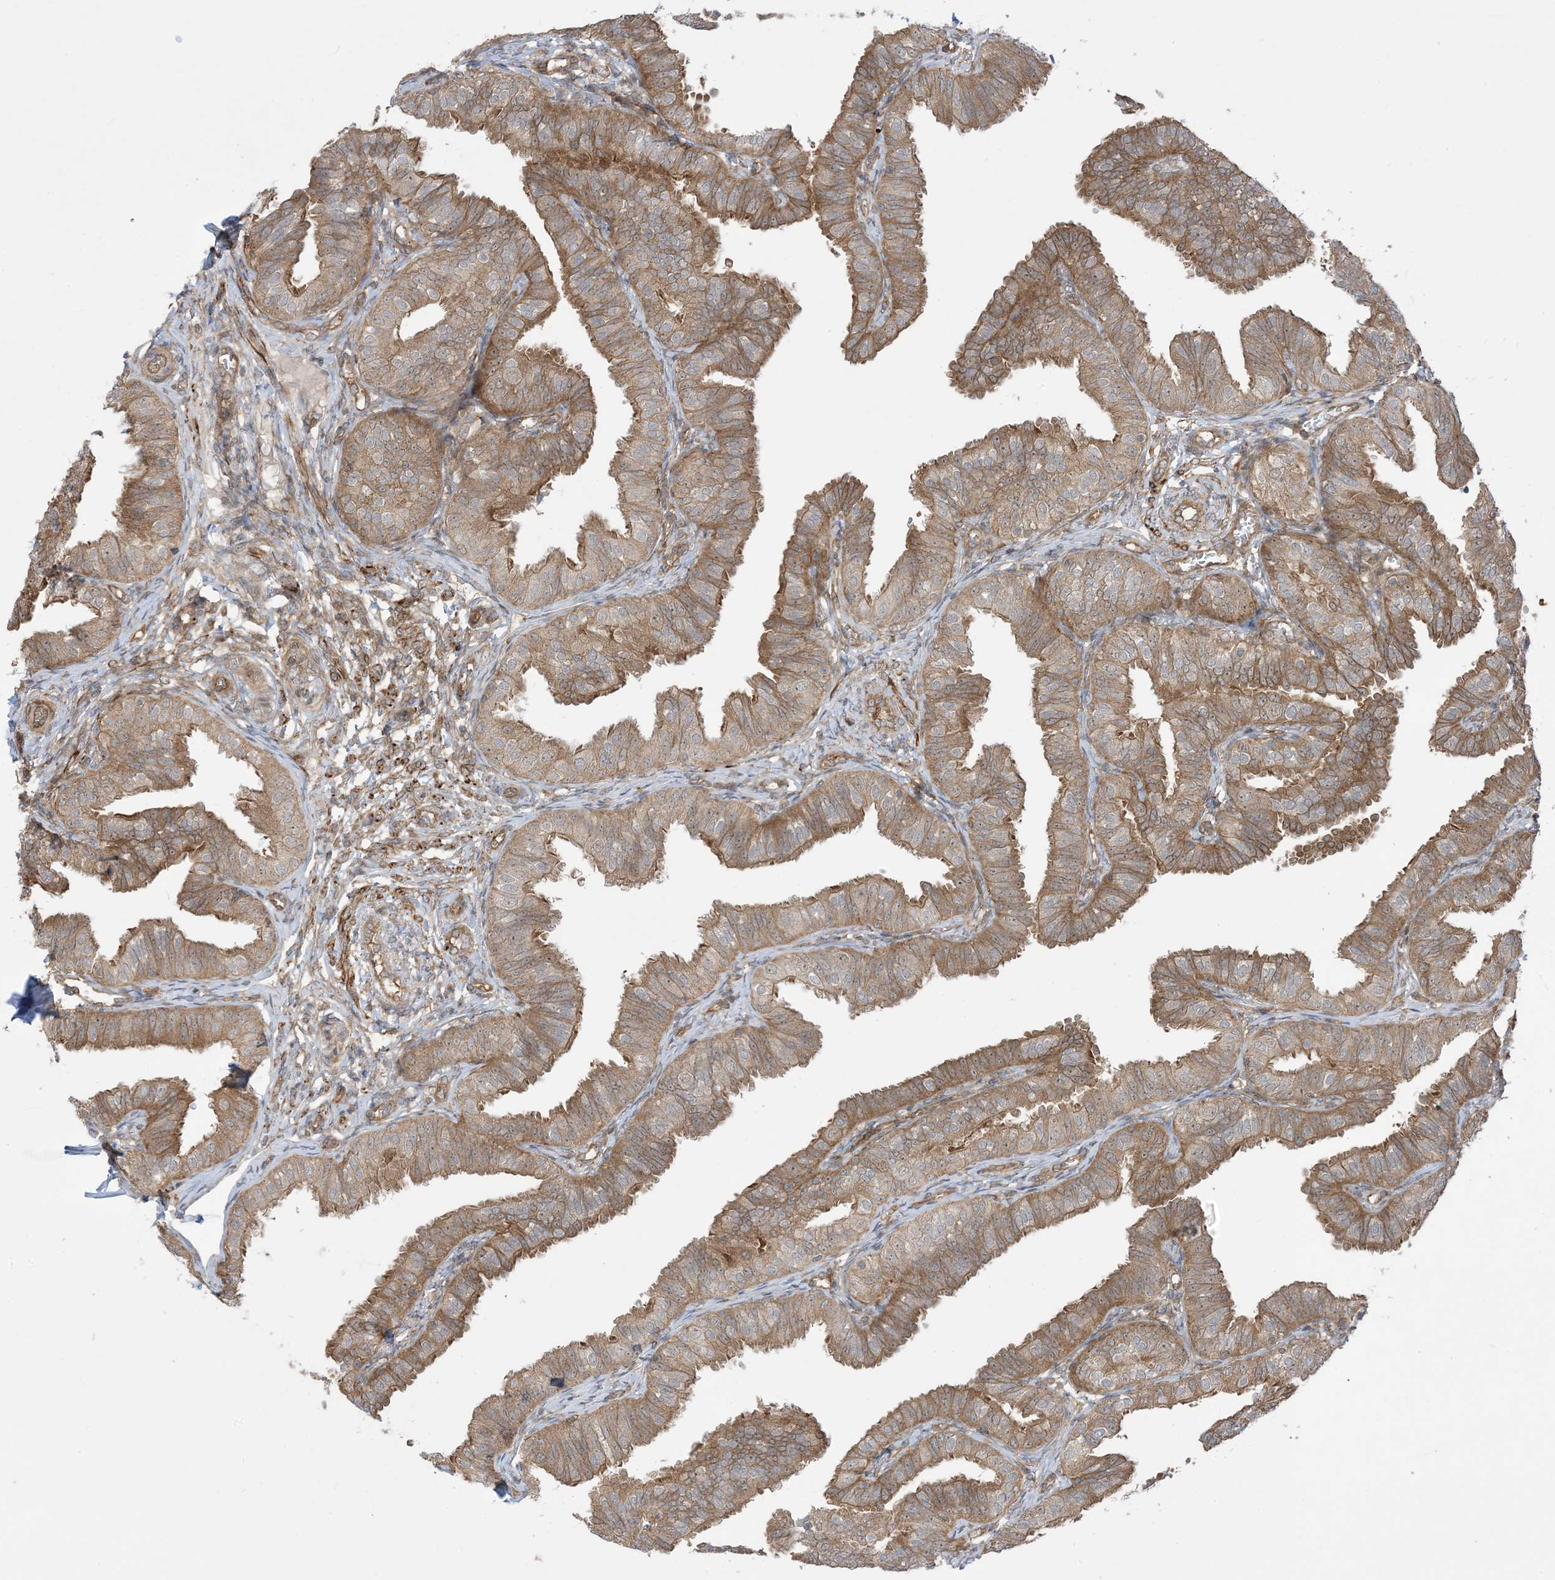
{"staining": {"intensity": "moderate", "quantity": ">75%", "location": "cytoplasmic/membranous,nuclear"}, "tissue": "fallopian tube", "cell_type": "Glandular cells", "image_type": "normal", "snomed": [{"axis": "morphology", "description": "Normal tissue, NOS"}, {"axis": "topography", "description": "Fallopian tube"}], "caption": "Normal fallopian tube exhibits moderate cytoplasmic/membranous,nuclear staining in about >75% of glandular cells, visualized by immunohistochemistry. Immunohistochemistry (ihc) stains the protein in brown and the nuclei are stained blue.", "gene": "SOGA3", "patient": {"sex": "female", "age": 35}}